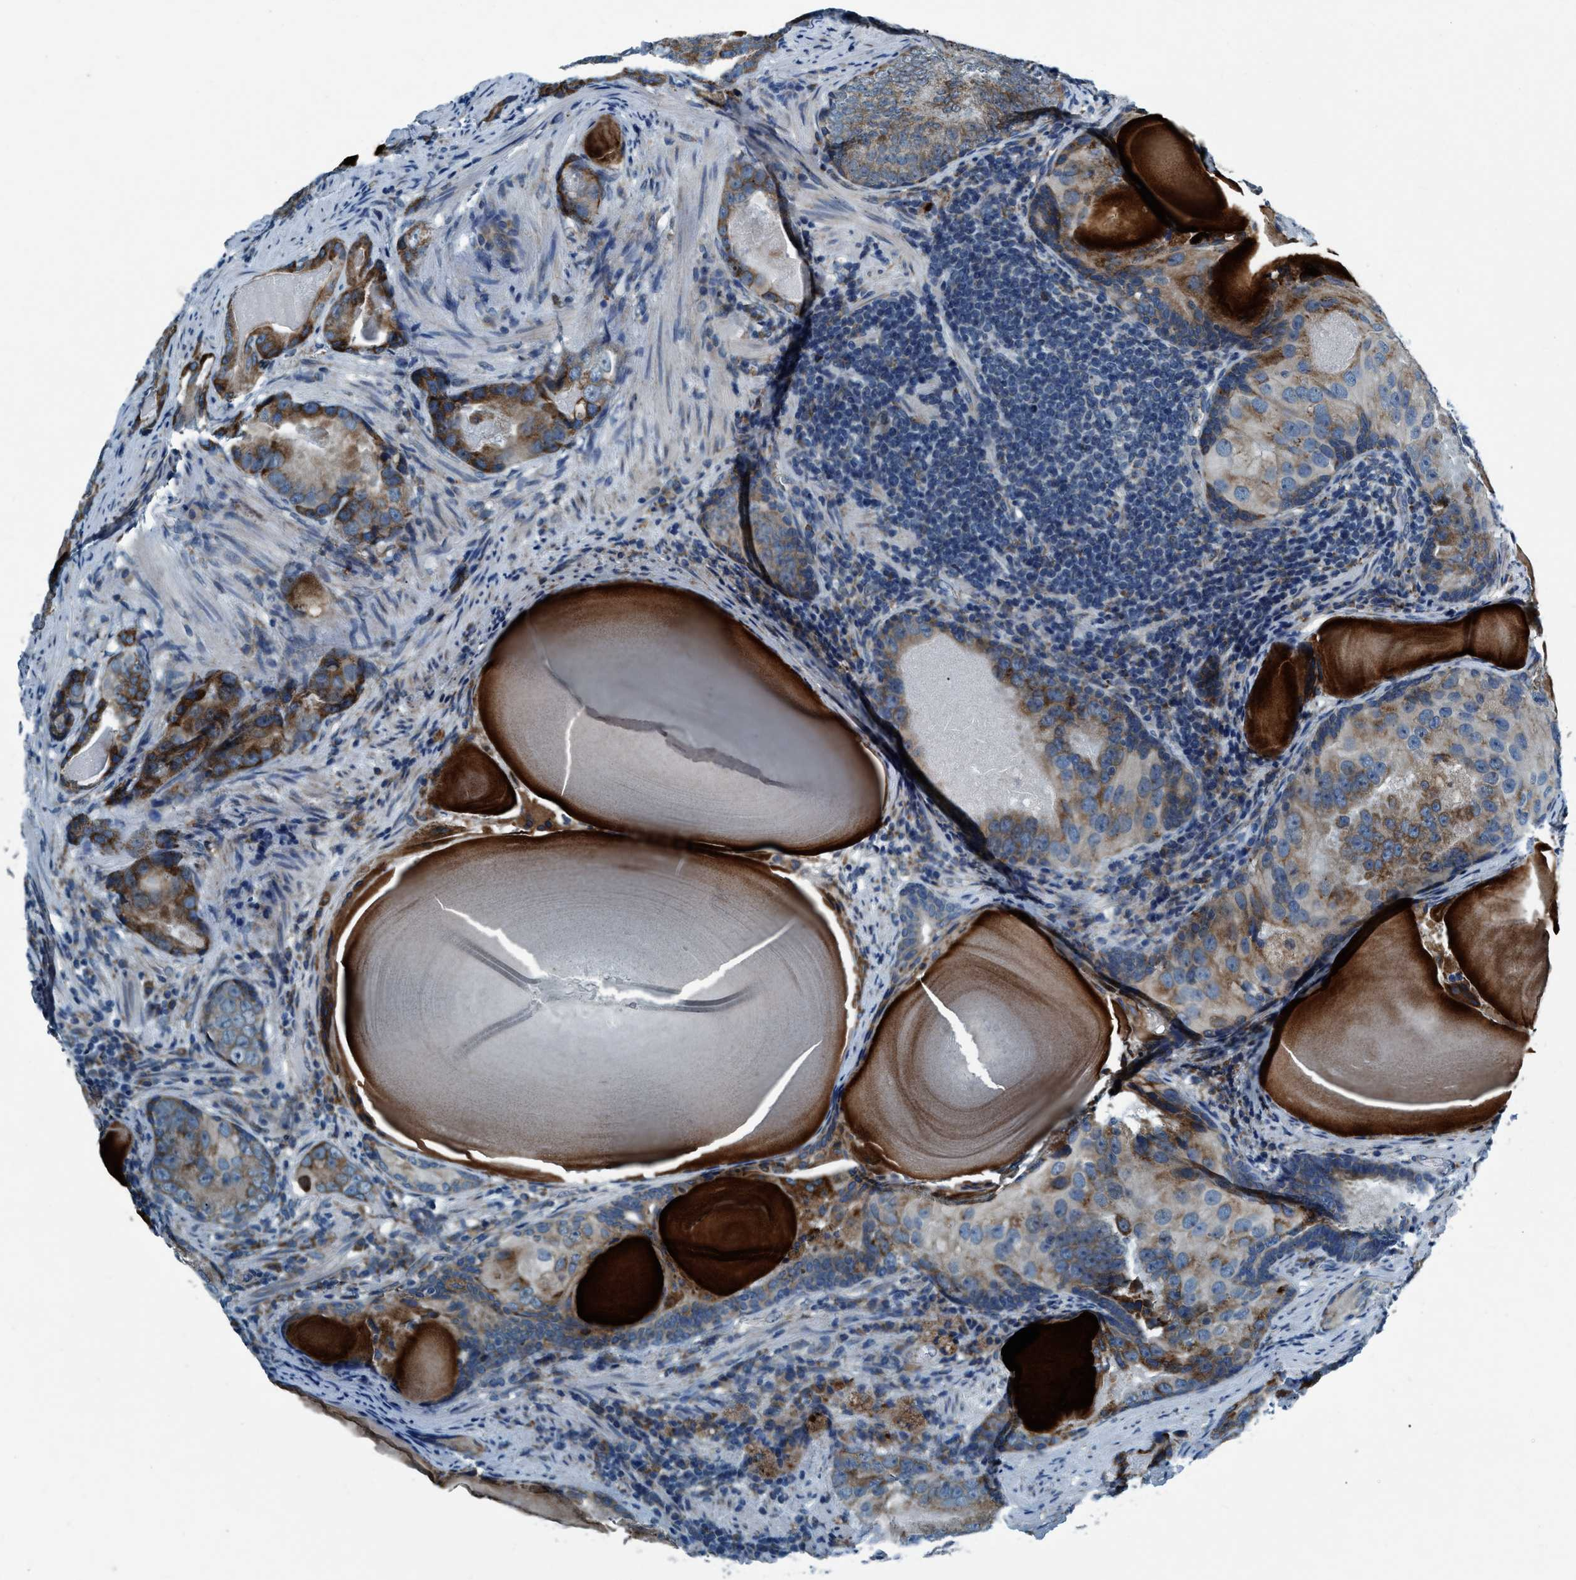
{"staining": {"intensity": "moderate", "quantity": "25%-75%", "location": "cytoplasmic/membranous"}, "tissue": "prostate cancer", "cell_type": "Tumor cells", "image_type": "cancer", "snomed": [{"axis": "morphology", "description": "Adenocarcinoma, High grade"}, {"axis": "topography", "description": "Prostate"}], "caption": "The histopathology image demonstrates immunohistochemical staining of prostate cancer (adenocarcinoma (high-grade)). There is moderate cytoplasmic/membranous positivity is appreciated in approximately 25%-75% of tumor cells.", "gene": "ARMC9", "patient": {"sex": "male", "age": 66}}